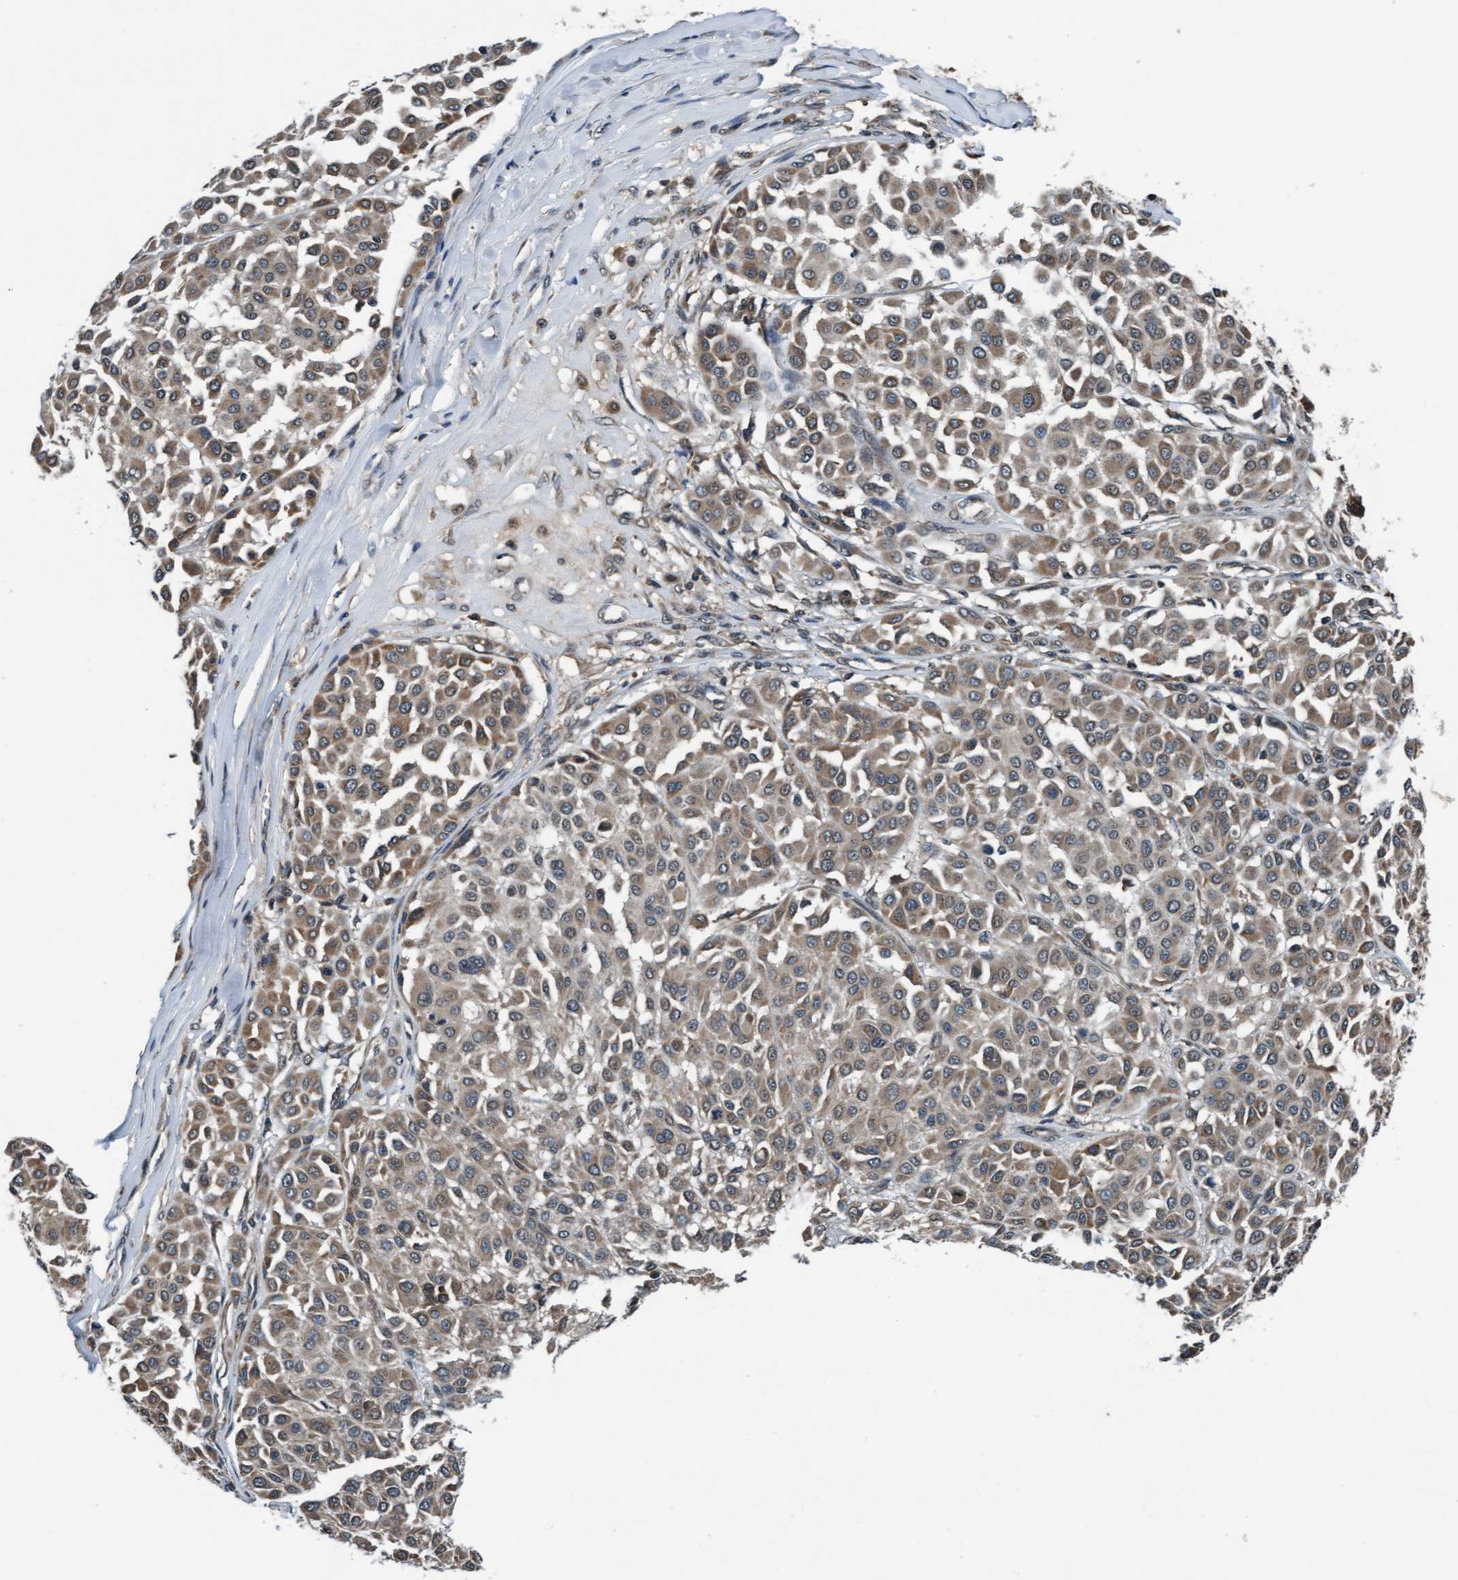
{"staining": {"intensity": "moderate", "quantity": ">75%", "location": "cytoplasmic/membranous,nuclear"}, "tissue": "melanoma", "cell_type": "Tumor cells", "image_type": "cancer", "snomed": [{"axis": "morphology", "description": "Malignant melanoma, Metastatic site"}, {"axis": "topography", "description": "Soft tissue"}], "caption": "Melanoma stained for a protein (brown) shows moderate cytoplasmic/membranous and nuclear positive staining in approximately >75% of tumor cells.", "gene": "WASF1", "patient": {"sex": "male", "age": 41}}